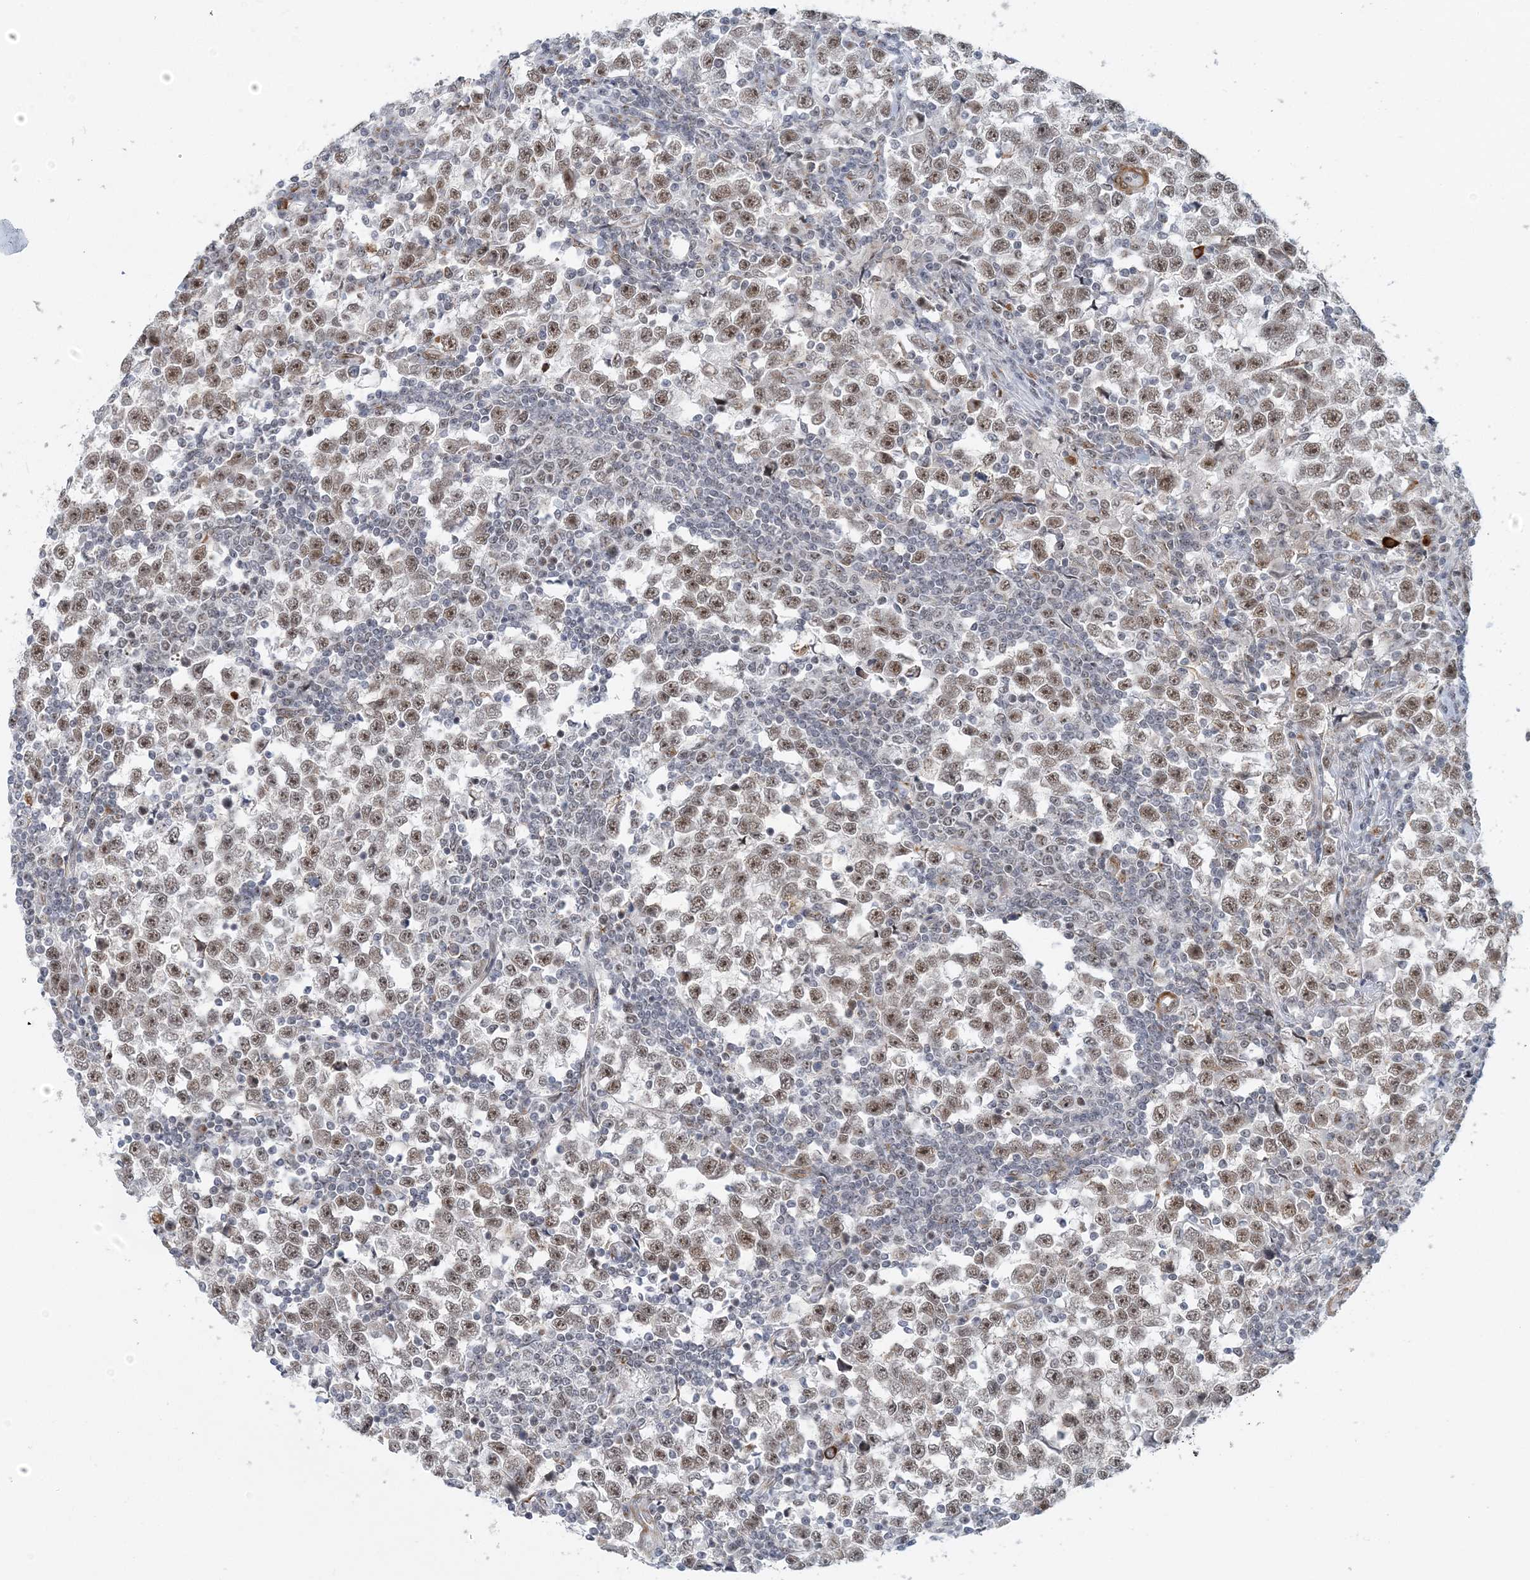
{"staining": {"intensity": "moderate", "quantity": ">75%", "location": "nuclear"}, "tissue": "testis cancer", "cell_type": "Tumor cells", "image_type": "cancer", "snomed": [{"axis": "morphology", "description": "Normal tissue, NOS"}, {"axis": "morphology", "description": "Seminoma, NOS"}, {"axis": "topography", "description": "Testis"}], "caption": "Immunohistochemical staining of seminoma (testis) demonstrates medium levels of moderate nuclear protein staining in approximately >75% of tumor cells. (IHC, brightfield microscopy, high magnification).", "gene": "PLRG1", "patient": {"sex": "male", "age": 43}}